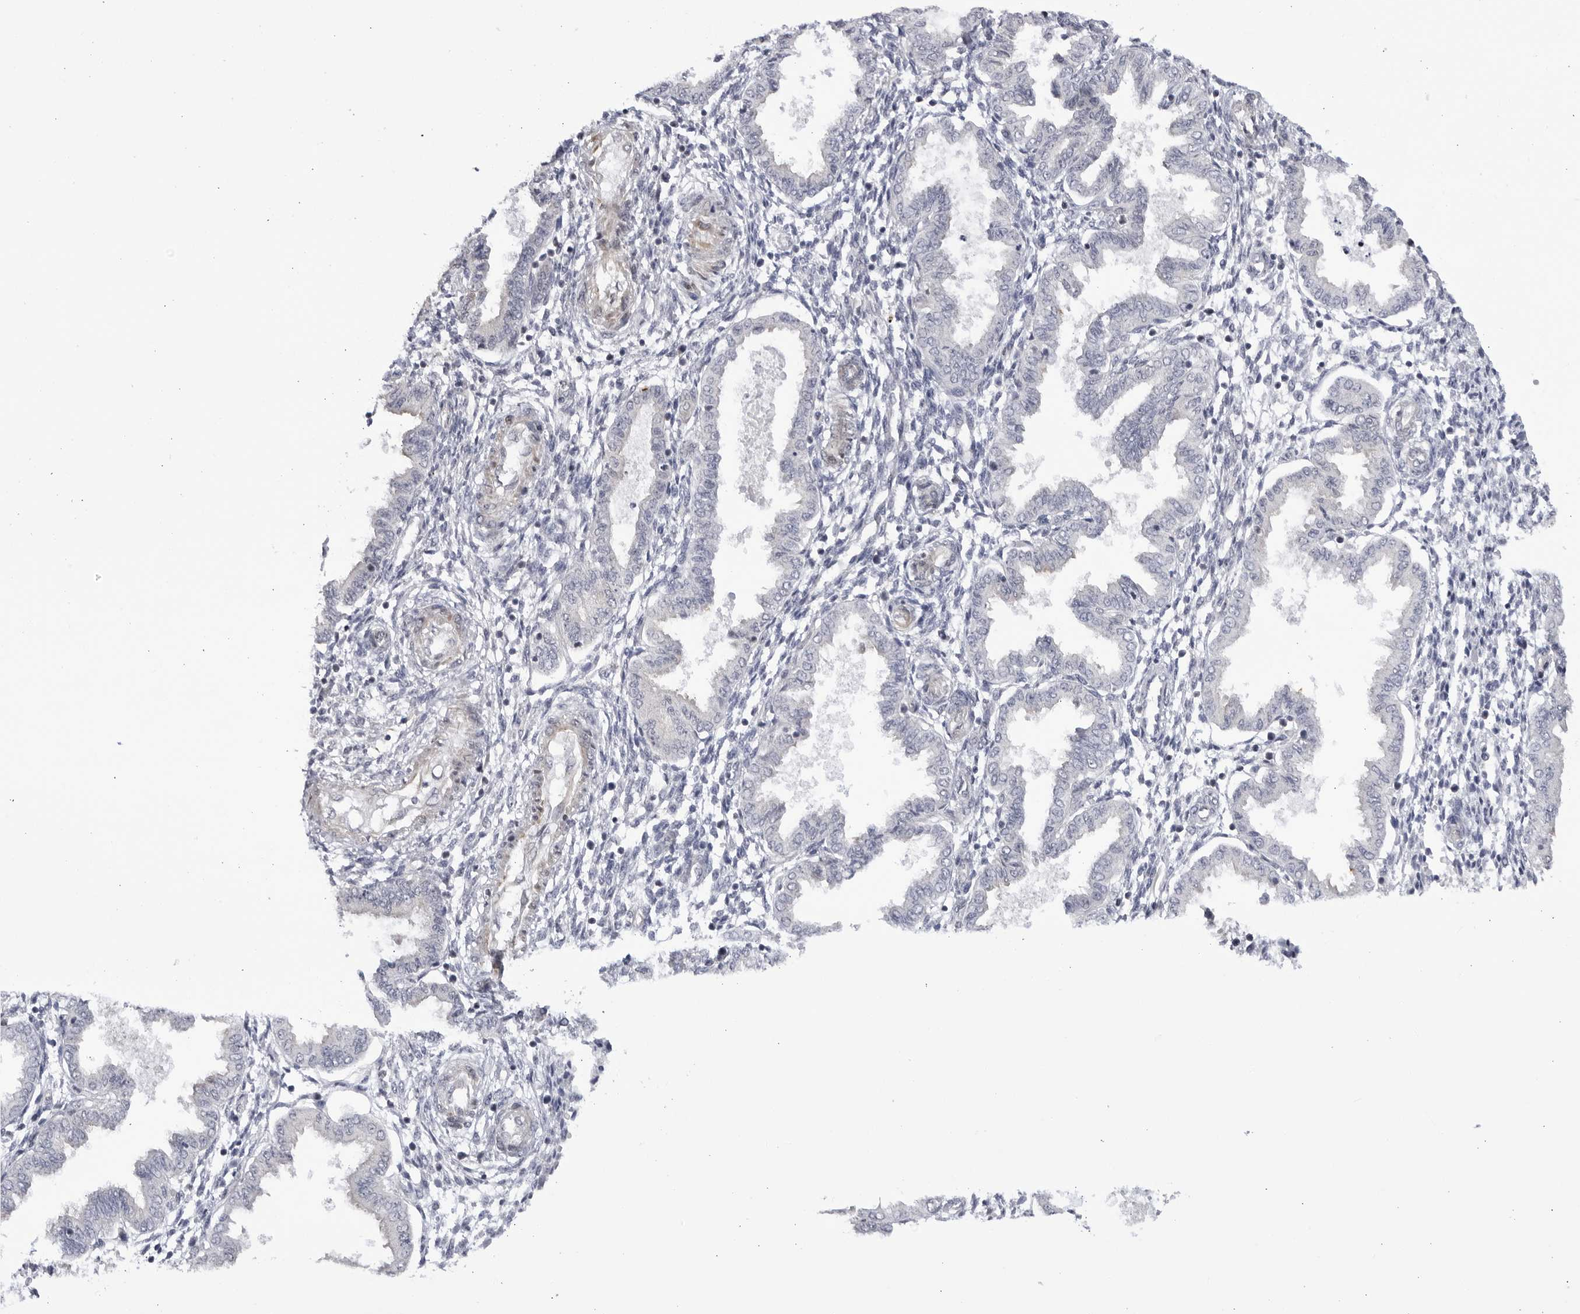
{"staining": {"intensity": "negative", "quantity": "none", "location": "none"}, "tissue": "endometrium", "cell_type": "Cells in endometrial stroma", "image_type": "normal", "snomed": [{"axis": "morphology", "description": "Normal tissue, NOS"}, {"axis": "topography", "description": "Endometrium"}], "caption": "Immunohistochemistry image of benign human endometrium stained for a protein (brown), which shows no staining in cells in endometrial stroma.", "gene": "CNBD1", "patient": {"sex": "female", "age": 33}}